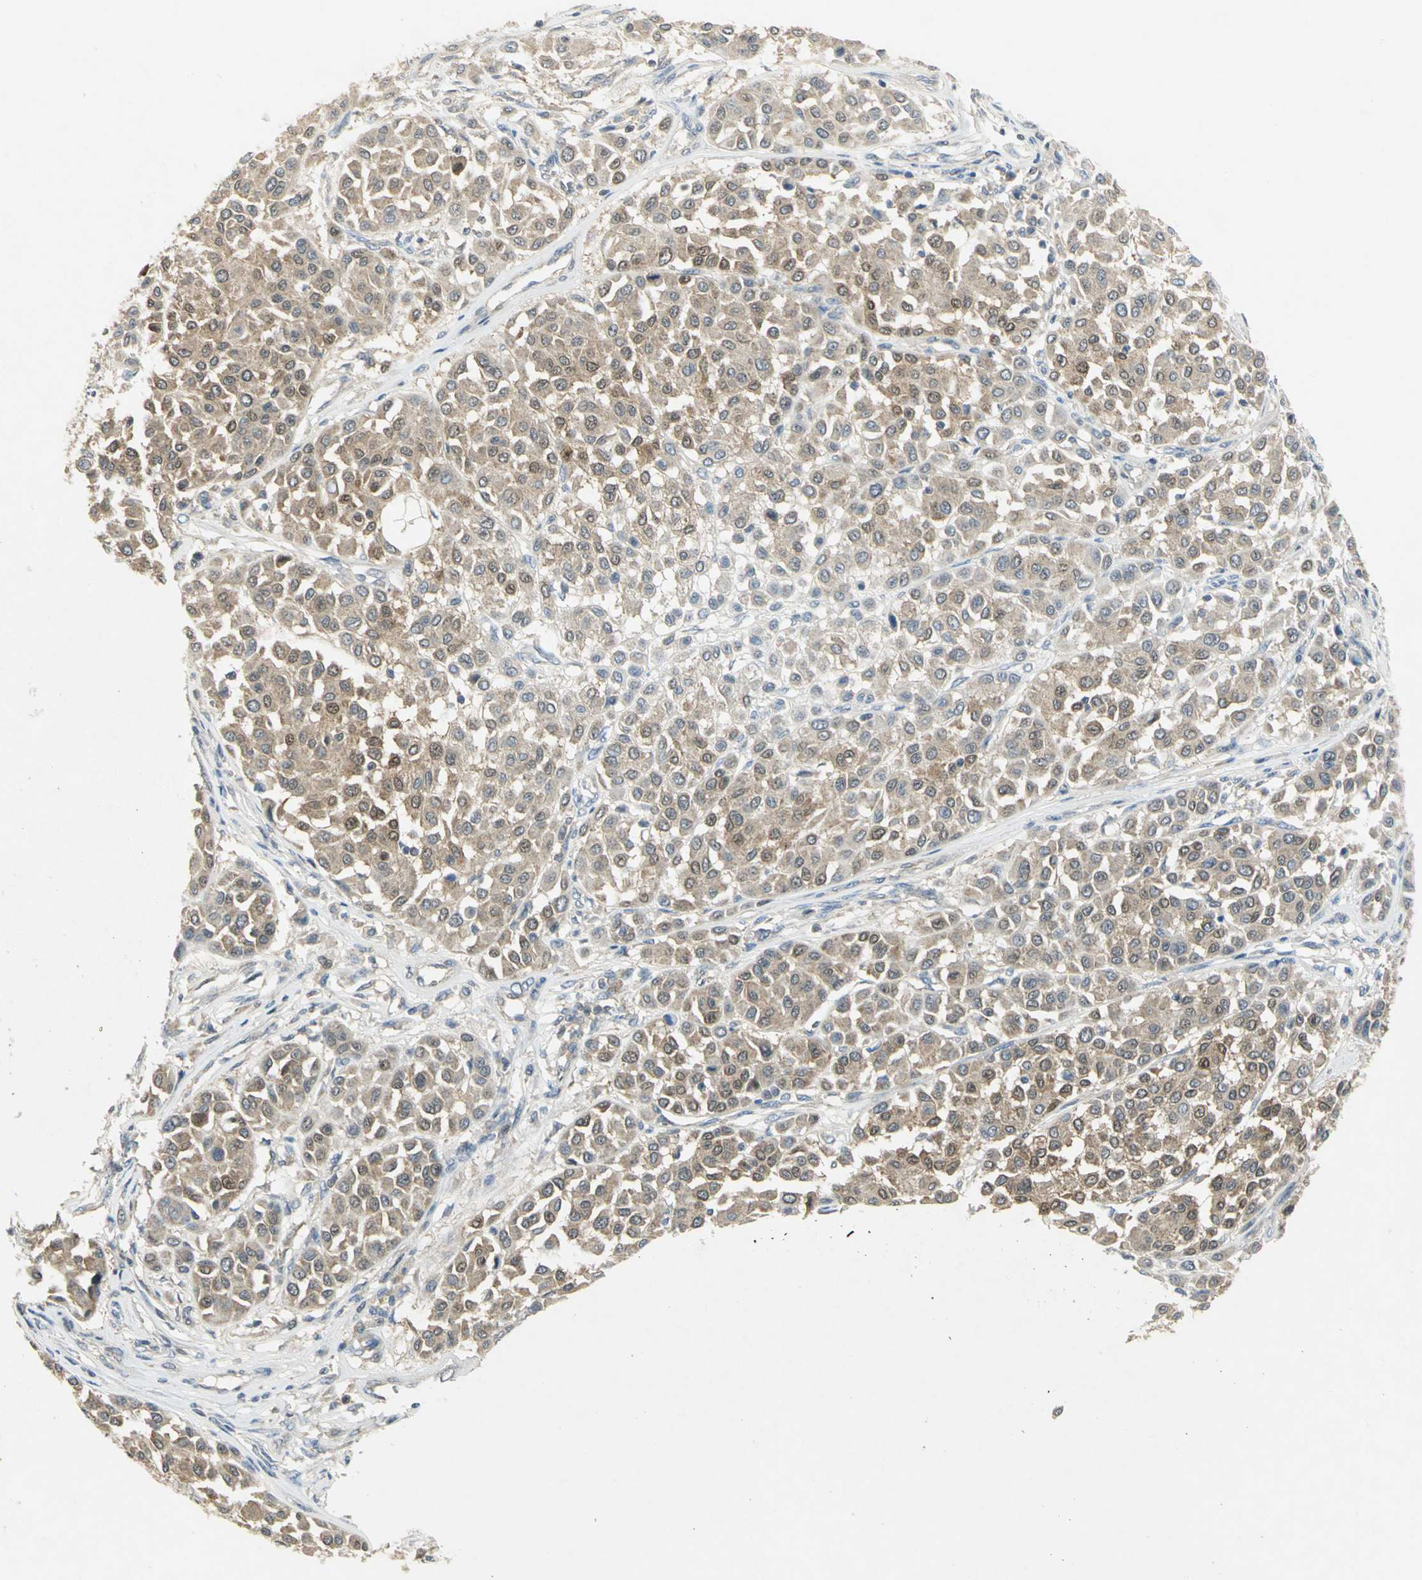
{"staining": {"intensity": "weak", "quantity": ">75%", "location": "cytoplasmic/membranous,nuclear"}, "tissue": "melanoma", "cell_type": "Tumor cells", "image_type": "cancer", "snomed": [{"axis": "morphology", "description": "Malignant melanoma, Metastatic site"}, {"axis": "topography", "description": "Soft tissue"}], "caption": "Immunohistochemical staining of human melanoma shows low levels of weak cytoplasmic/membranous and nuclear staining in about >75% of tumor cells.", "gene": "PPIA", "patient": {"sex": "male", "age": 41}}